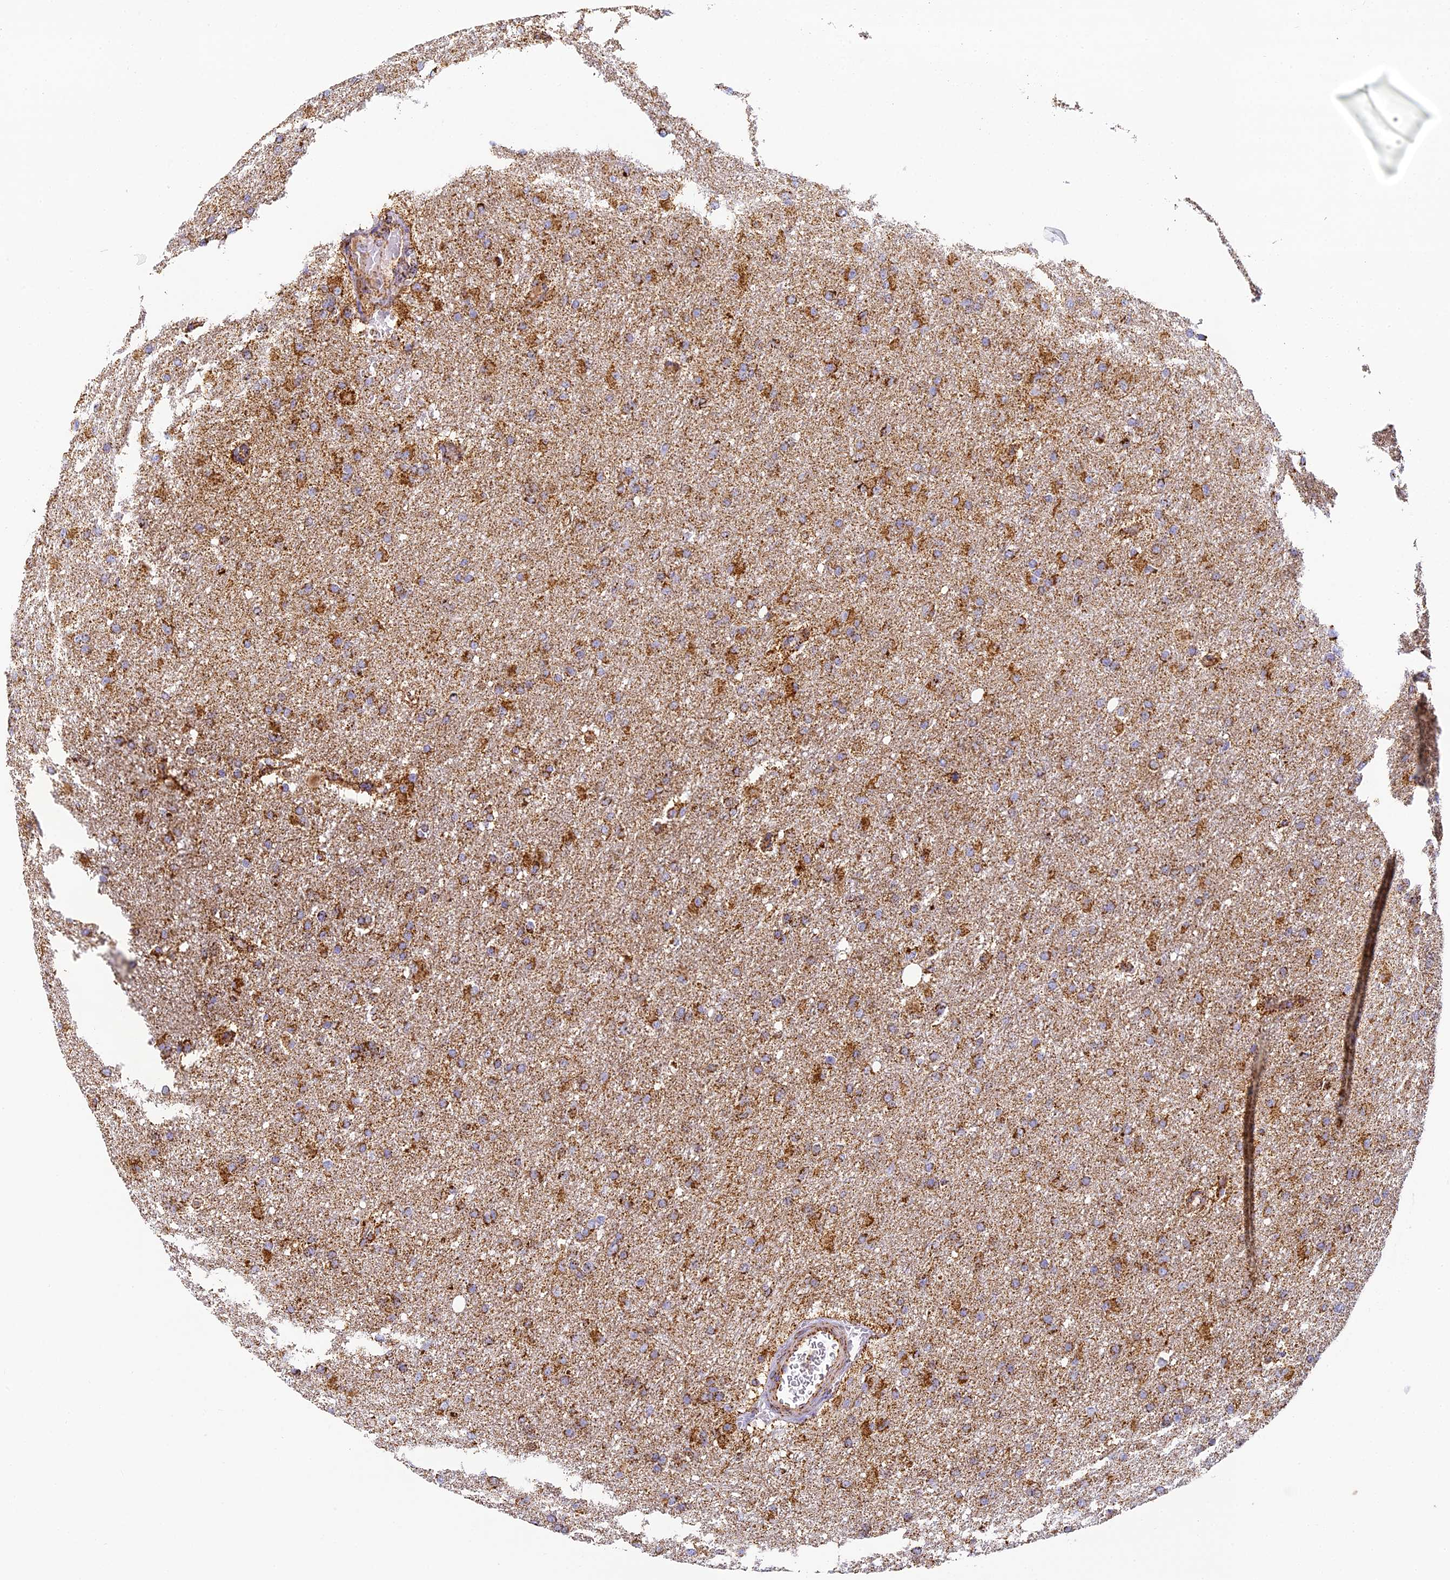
{"staining": {"intensity": "moderate", "quantity": ">75%", "location": "cytoplasmic/membranous"}, "tissue": "glioma", "cell_type": "Tumor cells", "image_type": "cancer", "snomed": [{"axis": "morphology", "description": "Glioma, malignant, High grade"}, {"axis": "topography", "description": "Cerebral cortex"}], "caption": "IHC staining of glioma, which displays medium levels of moderate cytoplasmic/membranous positivity in about >75% of tumor cells indicating moderate cytoplasmic/membranous protein staining. The staining was performed using DAB (3,3'-diaminobenzidine) (brown) for protein detection and nuclei were counterstained in hematoxylin (blue).", "gene": "STK17A", "patient": {"sex": "female", "age": 36}}